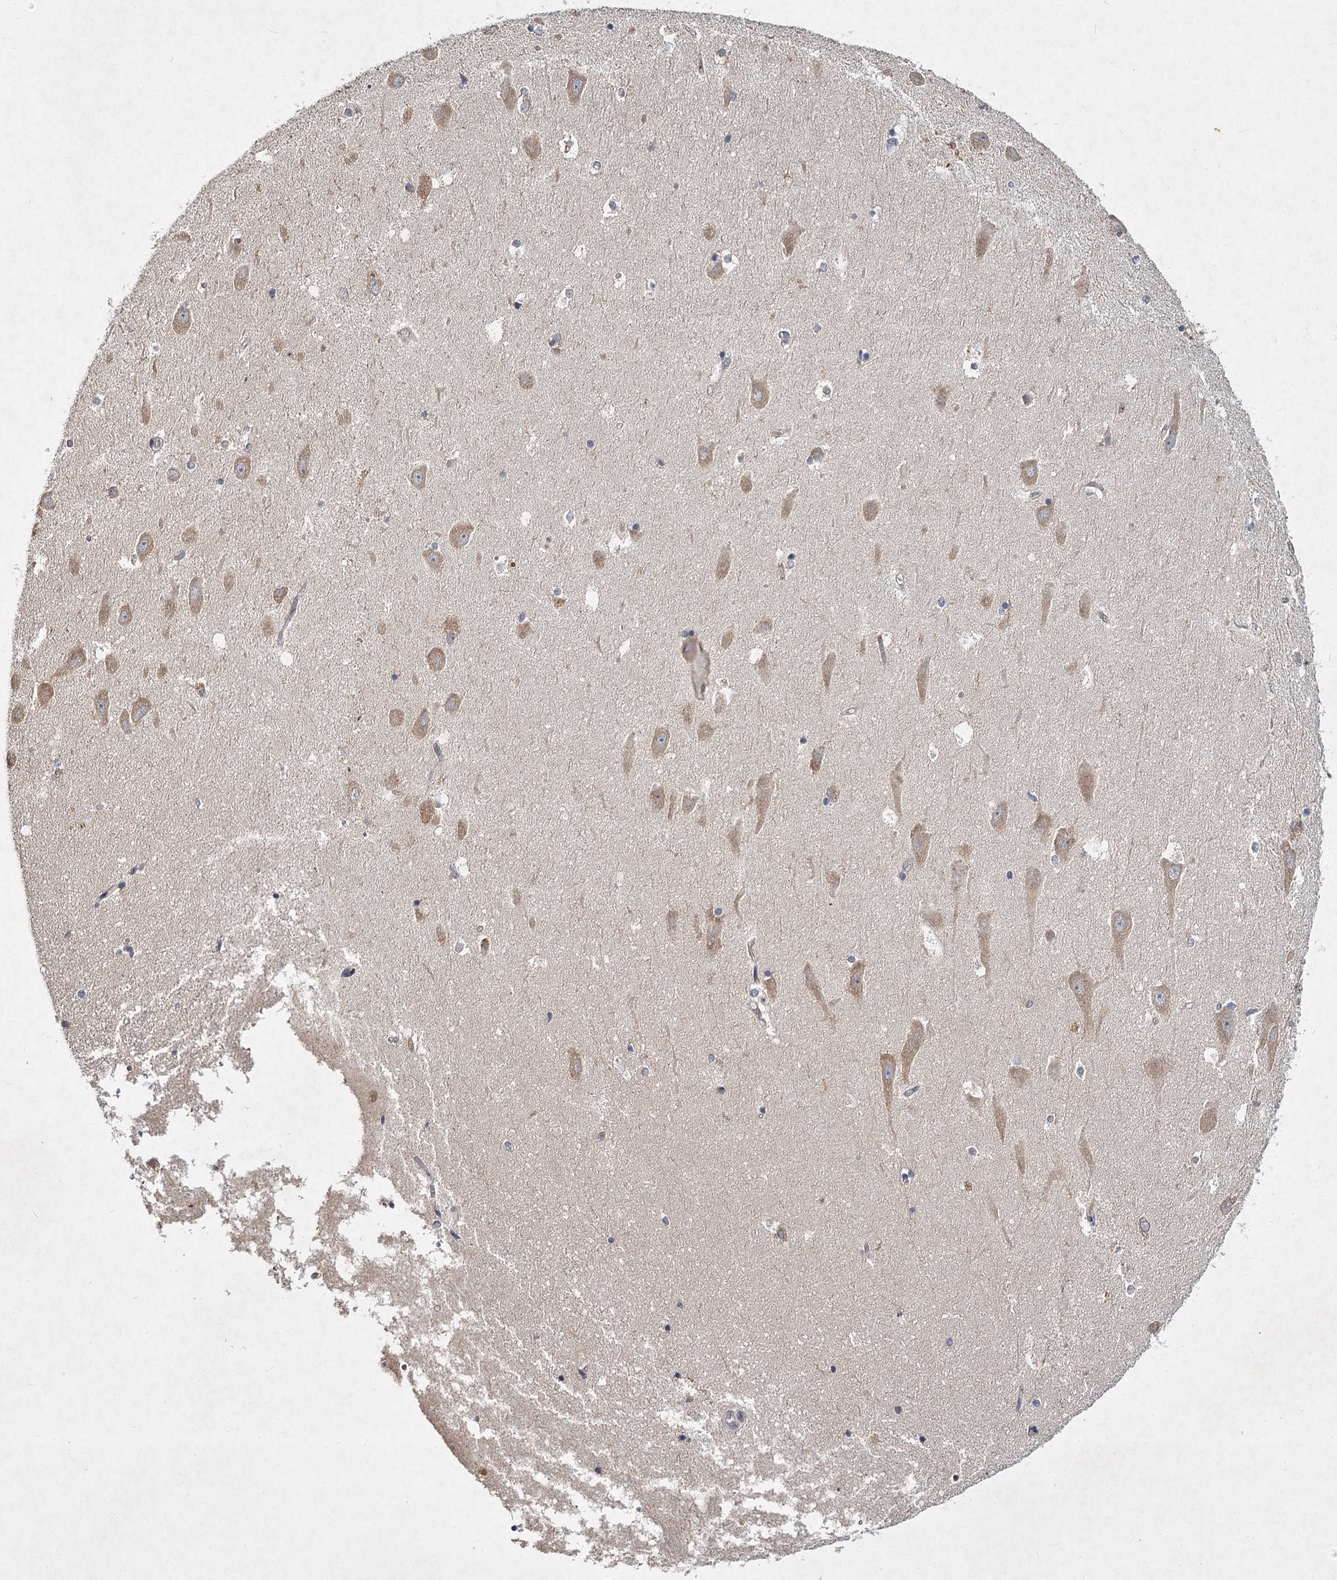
{"staining": {"intensity": "negative", "quantity": "none", "location": "none"}, "tissue": "hippocampus", "cell_type": "Glial cells", "image_type": "normal", "snomed": [{"axis": "morphology", "description": "Normal tissue, NOS"}, {"axis": "topography", "description": "Hippocampus"}], "caption": "A micrograph of hippocampus stained for a protein exhibits no brown staining in glial cells. The staining was performed using DAB to visualize the protein expression in brown, while the nuclei were stained in blue with hematoxylin (Magnification: 20x).", "gene": "MFN1", "patient": {"sex": "male", "age": 45}}